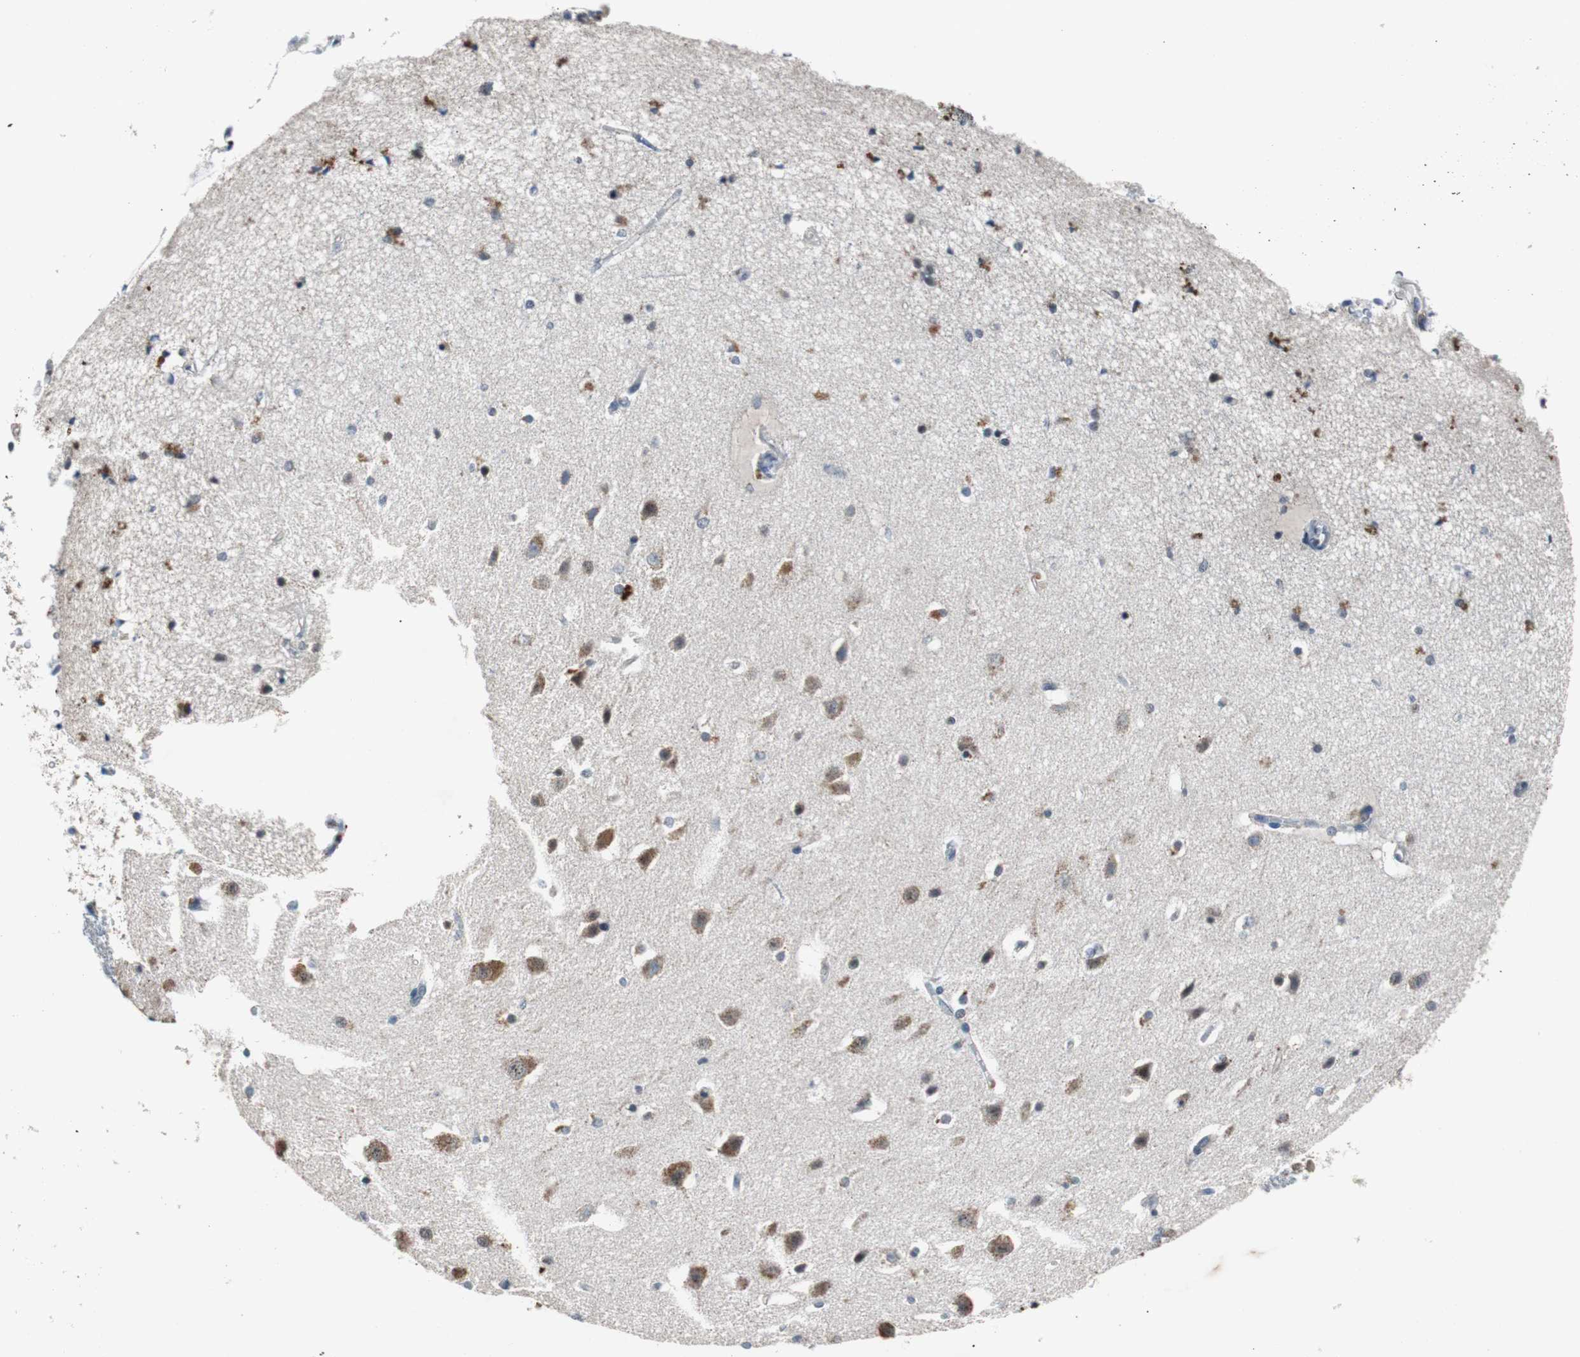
{"staining": {"intensity": "moderate", "quantity": "25%-75%", "location": "cytoplasmic/membranous"}, "tissue": "caudate", "cell_type": "Glial cells", "image_type": "normal", "snomed": [{"axis": "morphology", "description": "Normal tissue, NOS"}, {"axis": "topography", "description": "Lateral ventricle wall"}], "caption": "Immunohistochemical staining of normal caudate displays moderate cytoplasmic/membranous protein positivity in about 25%-75% of glial cells. The protein of interest is shown in brown color, while the nuclei are stained blue.", "gene": "PITRM1", "patient": {"sex": "female", "age": 54}}